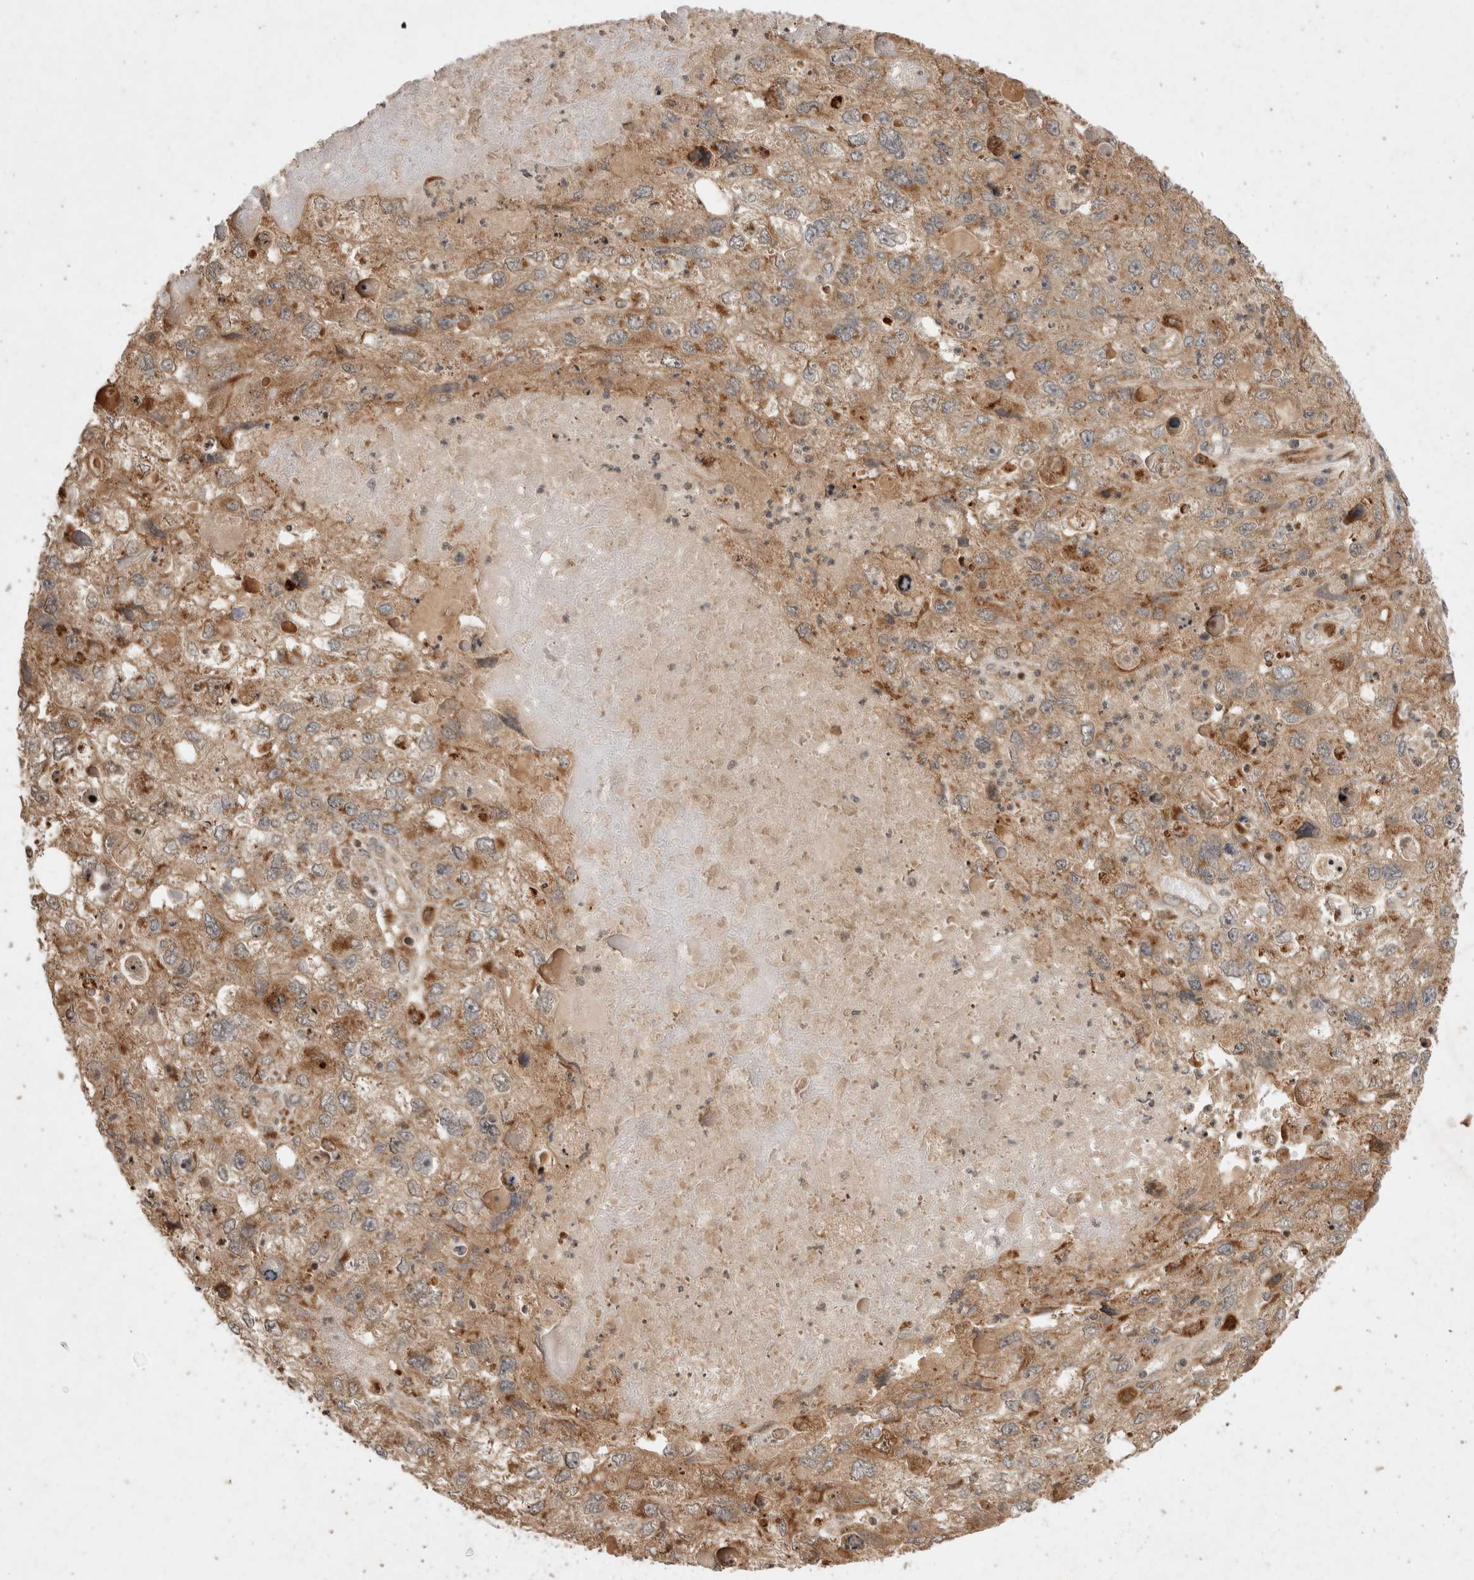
{"staining": {"intensity": "moderate", "quantity": ">75%", "location": "cytoplasmic/membranous"}, "tissue": "endometrial cancer", "cell_type": "Tumor cells", "image_type": "cancer", "snomed": [{"axis": "morphology", "description": "Adenocarcinoma, NOS"}, {"axis": "topography", "description": "Endometrium"}], "caption": "Immunohistochemical staining of human endometrial cancer (adenocarcinoma) exhibits moderate cytoplasmic/membranous protein positivity in approximately >75% of tumor cells. (Brightfield microscopy of DAB IHC at high magnification).", "gene": "FAM221A", "patient": {"sex": "female", "age": 49}}